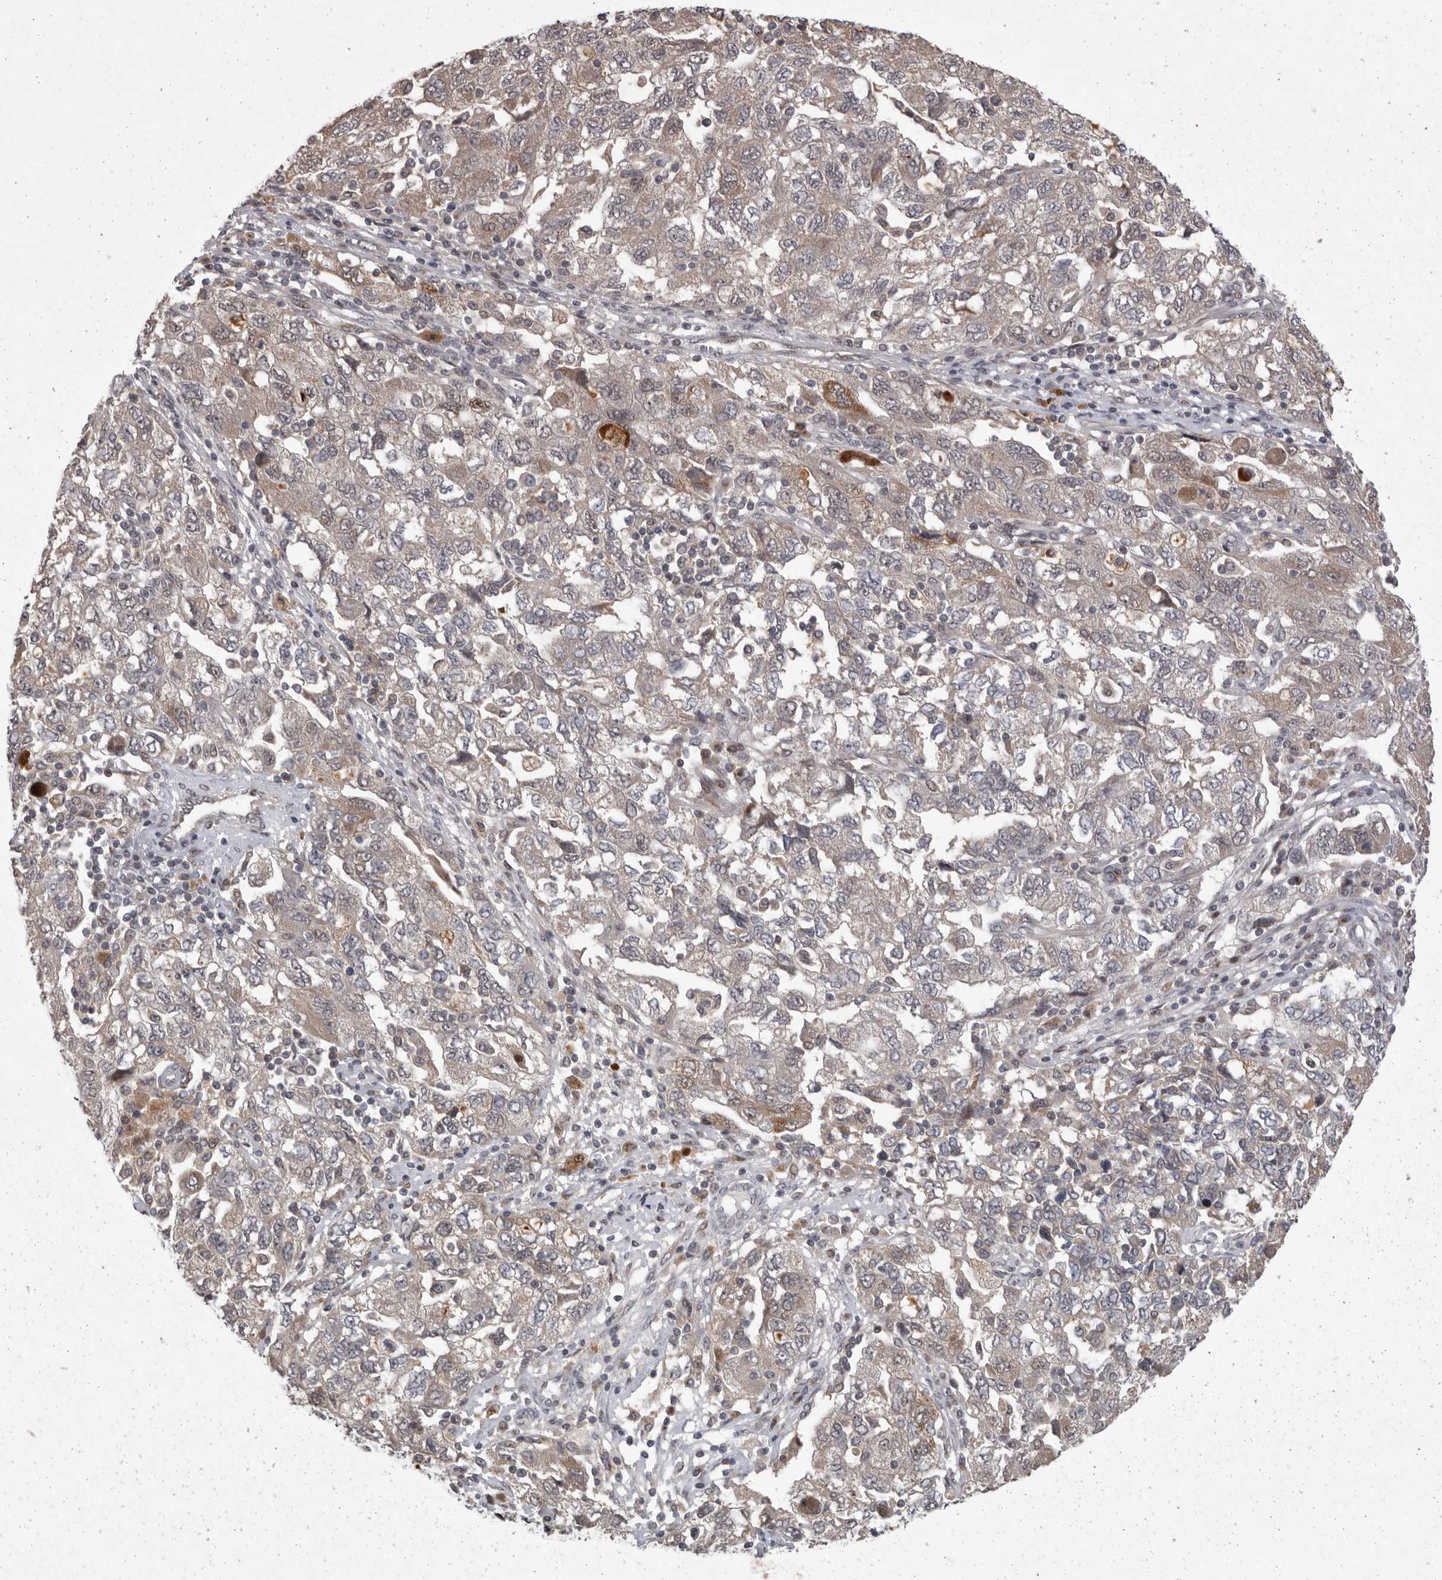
{"staining": {"intensity": "weak", "quantity": "<25%", "location": "cytoplasmic/membranous"}, "tissue": "ovarian cancer", "cell_type": "Tumor cells", "image_type": "cancer", "snomed": [{"axis": "morphology", "description": "Carcinoma, NOS"}, {"axis": "morphology", "description": "Cystadenocarcinoma, serous, NOS"}, {"axis": "topography", "description": "Ovary"}], "caption": "Immunohistochemical staining of ovarian cancer exhibits no significant expression in tumor cells.", "gene": "MAN2A1", "patient": {"sex": "female", "age": 69}}